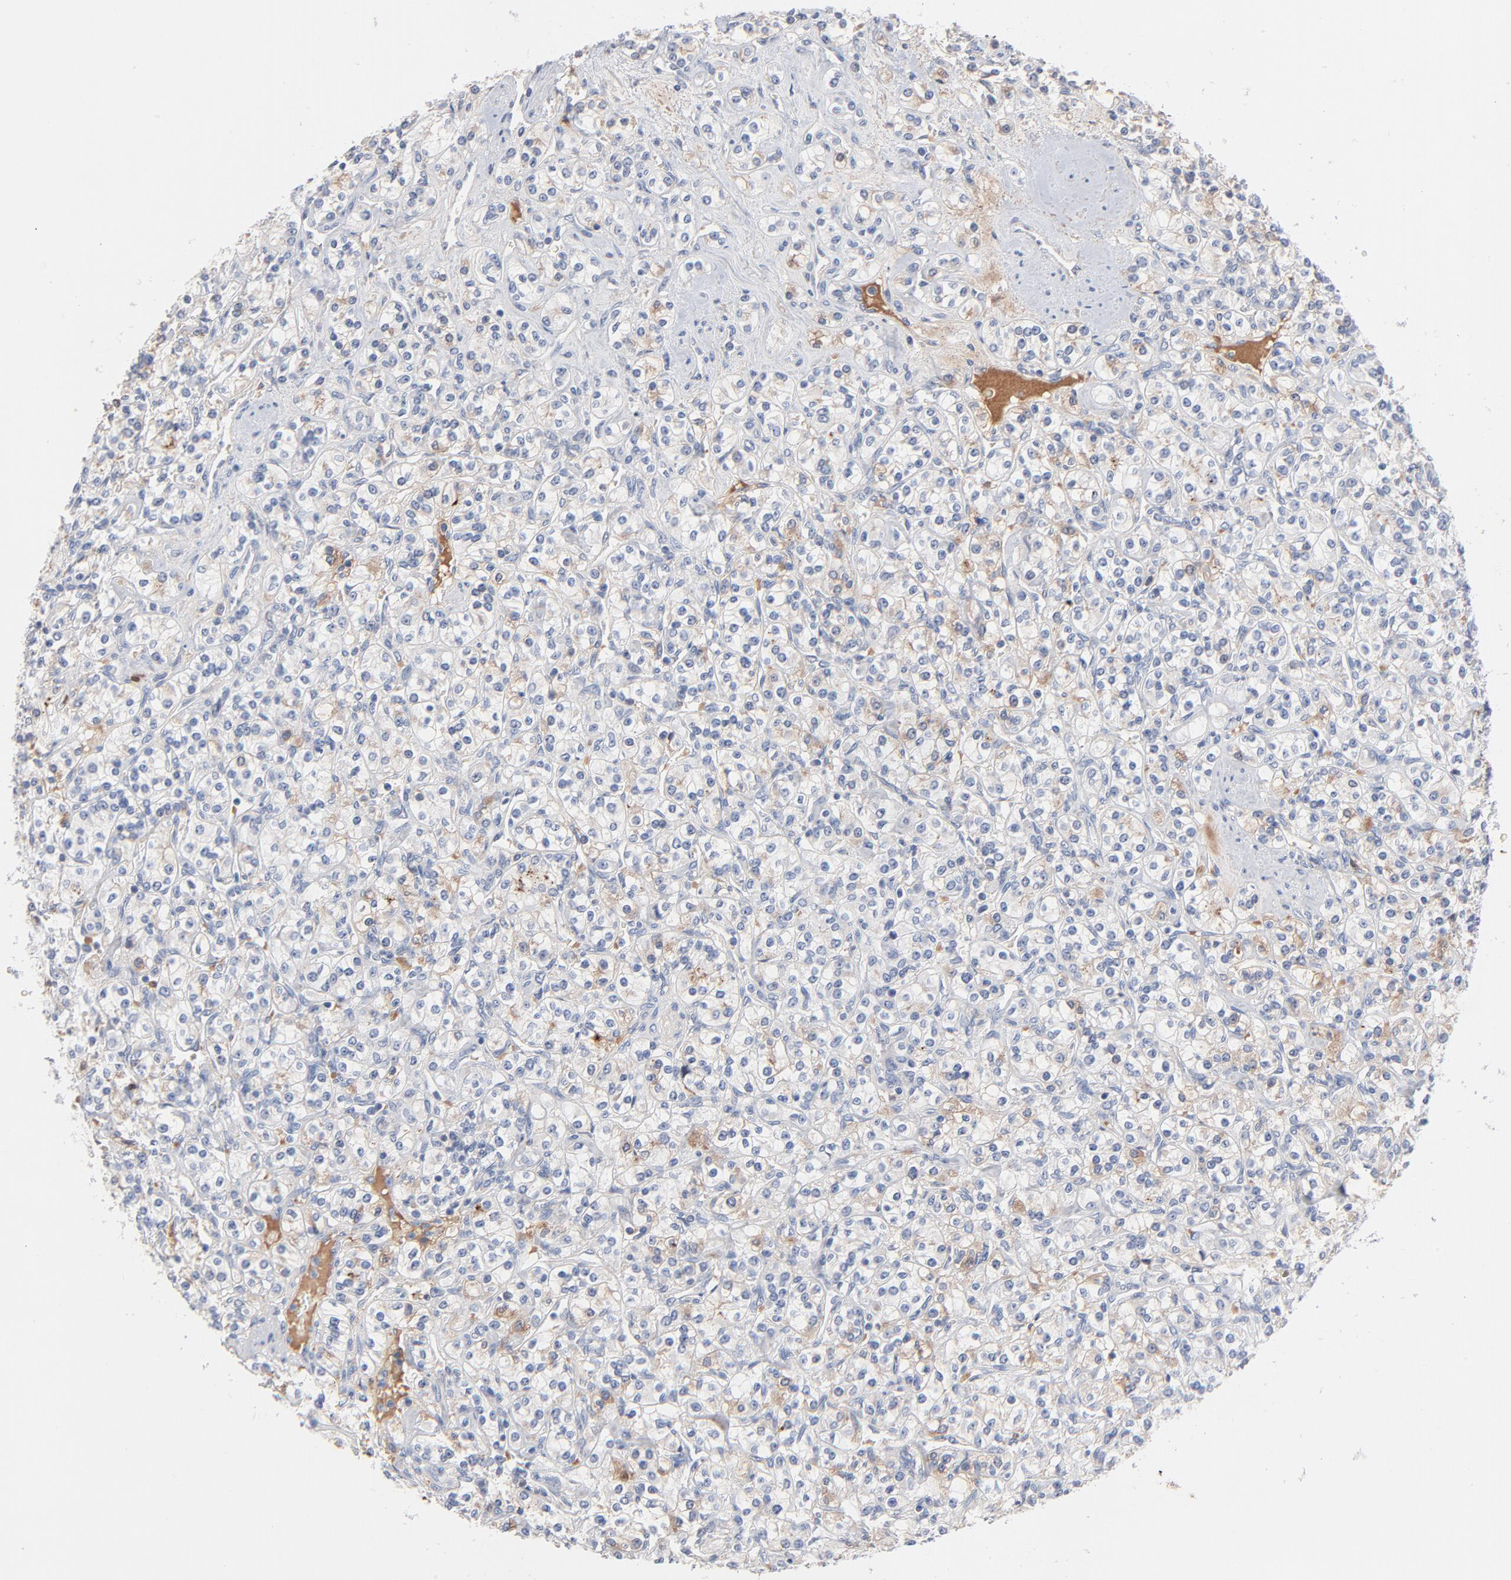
{"staining": {"intensity": "negative", "quantity": "none", "location": "none"}, "tissue": "renal cancer", "cell_type": "Tumor cells", "image_type": "cancer", "snomed": [{"axis": "morphology", "description": "Adenocarcinoma, NOS"}, {"axis": "topography", "description": "Kidney"}], "caption": "Renal cancer stained for a protein using immunohistochemistry (IHC) demonstrates no expression tumor cells.", "gene": "SERPINA4", "patient": {"sex": "male", "age": 77}}